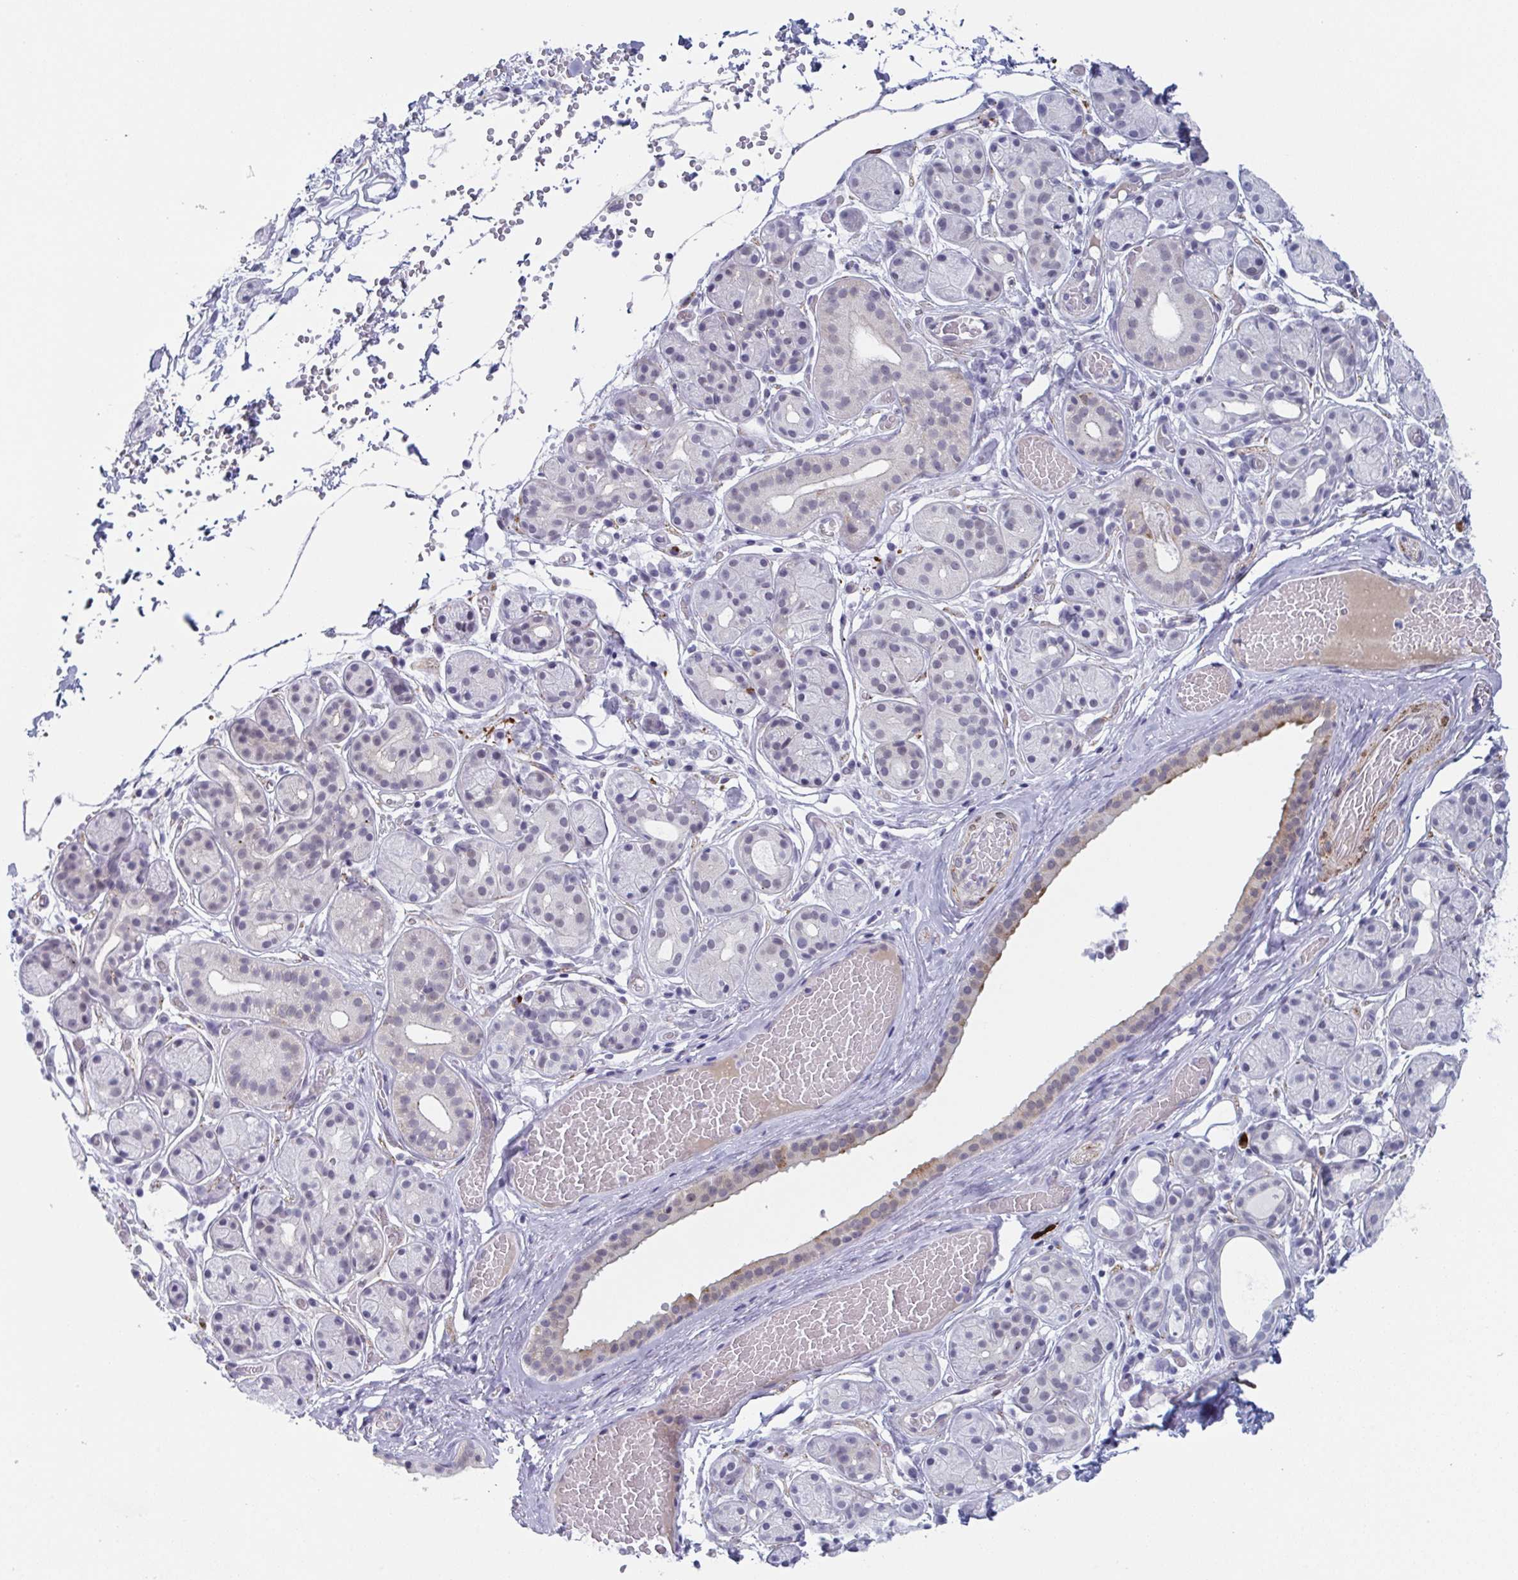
{"staining": {"intensity": "weak", "quantity": "<25%", "location": "nuclear"}, "tissue": "salivary gland", "cell_type": "Glandular cells", "image_type": "normal", "snomed": [{"axis": "morphology", "description": "Normal tissue, NOS"}, {"axis": "topography", "description": "Salivary gland"}, {"axis": "topography", "description": "Peripheral nerve tissue"}], "caption": "Glandular cells show no significant staining in unremarkable salivary gland. (DAB (3,3'-diaminobenzidine) IHC visualized using brightfield microscopy, high magnification).", "gene": "ZFP64", "patient": {"sex": "male", "age": 71}}